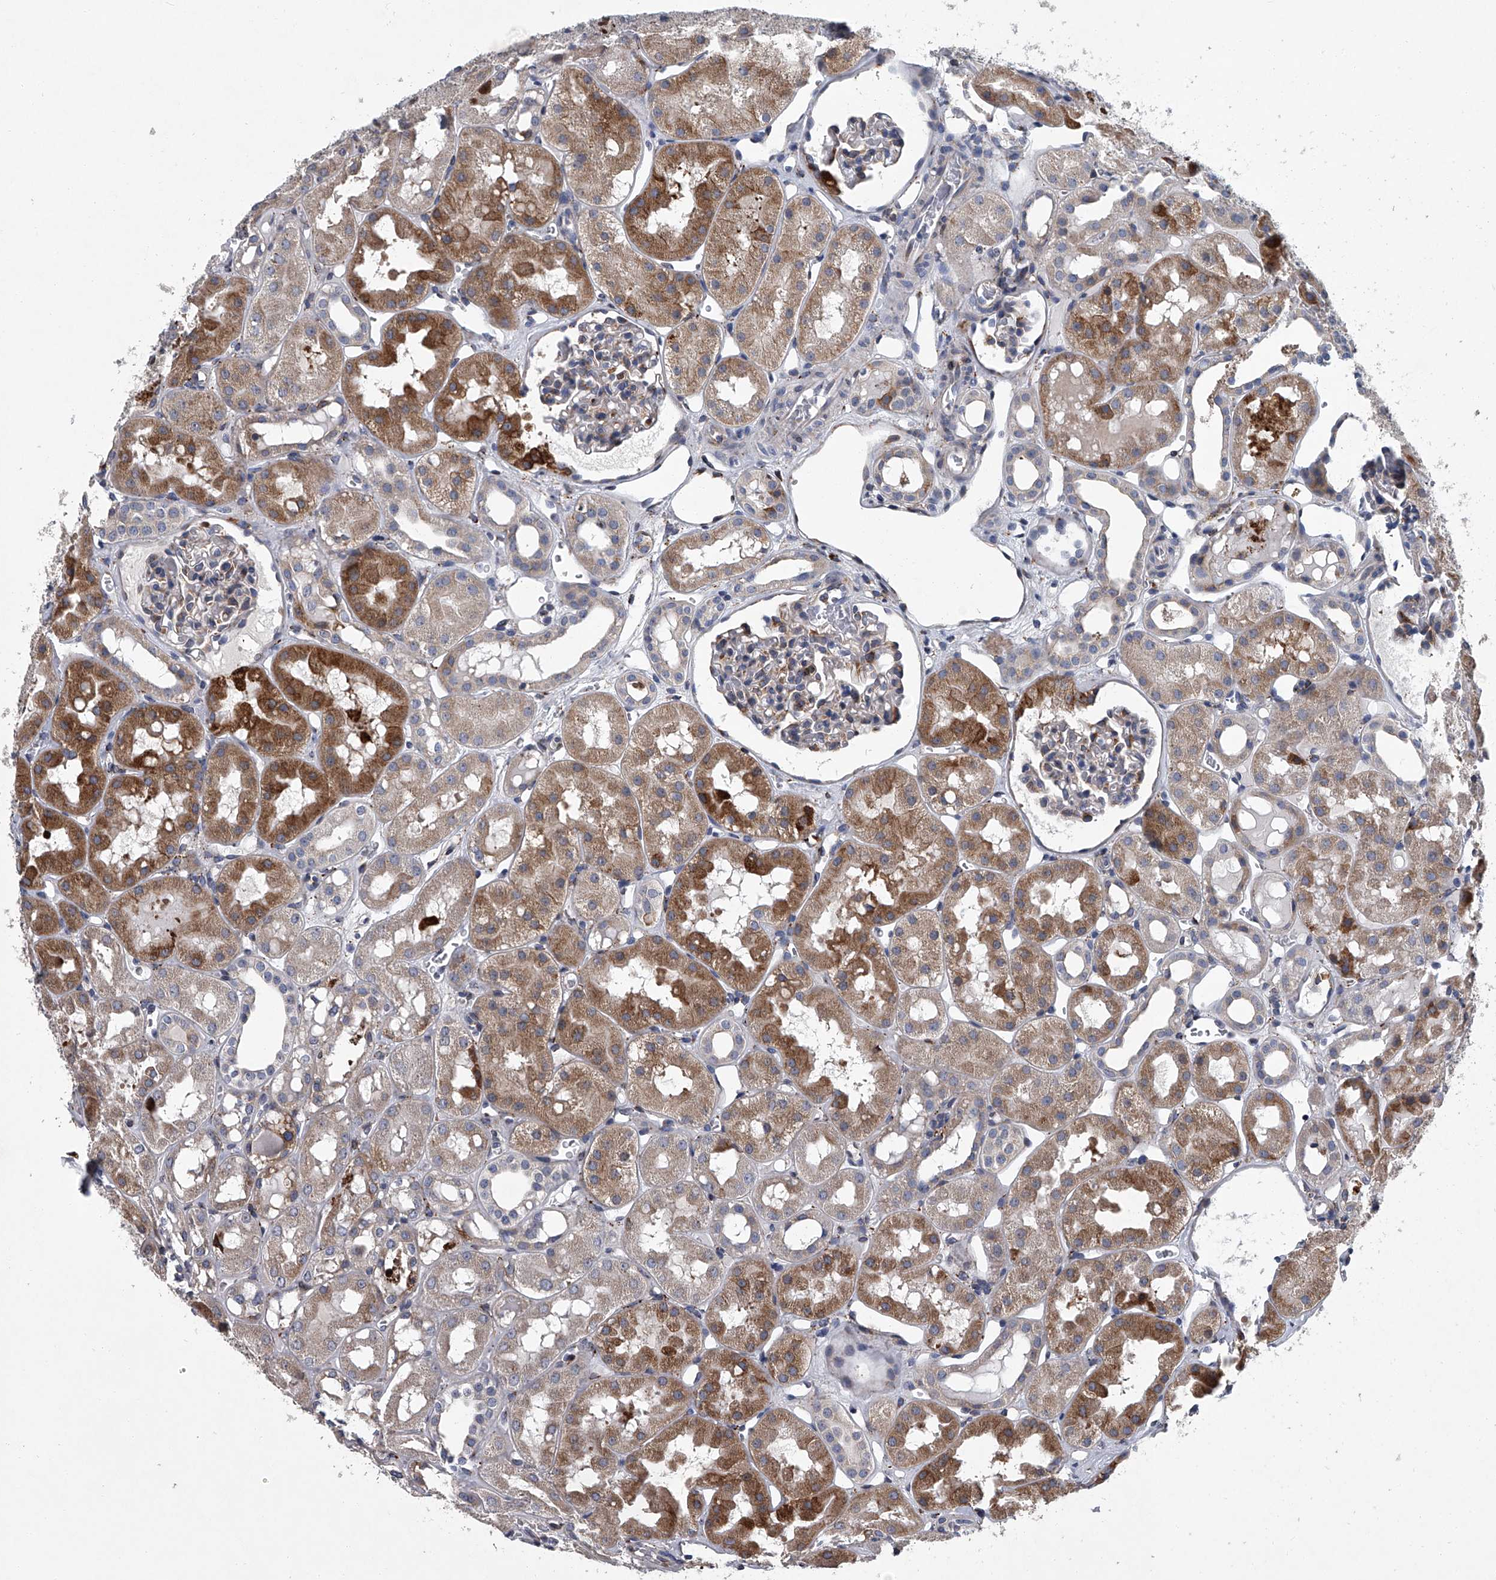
{"staining": {"intensity": "moderate", "quantity": "<25%", "location": "cytoplasmic/membranous"}, "tissue": "kidney", "cell_type": "Cells in glomeruli", "image_type": "normal", "snomed": [{"axis": "morphology", "description": "Normal tissue, NOS"}, {"axis": "topography", "description": "Kidney"}], "caption": "Immunohistochemical staining of normal human kidney exhibits low levels of moderate cytoplasmic/membranous expression in about <25% of cells in glomeruli.", "gene": "TMEM63C", "patient": {"sex": "male", "age": 16}}